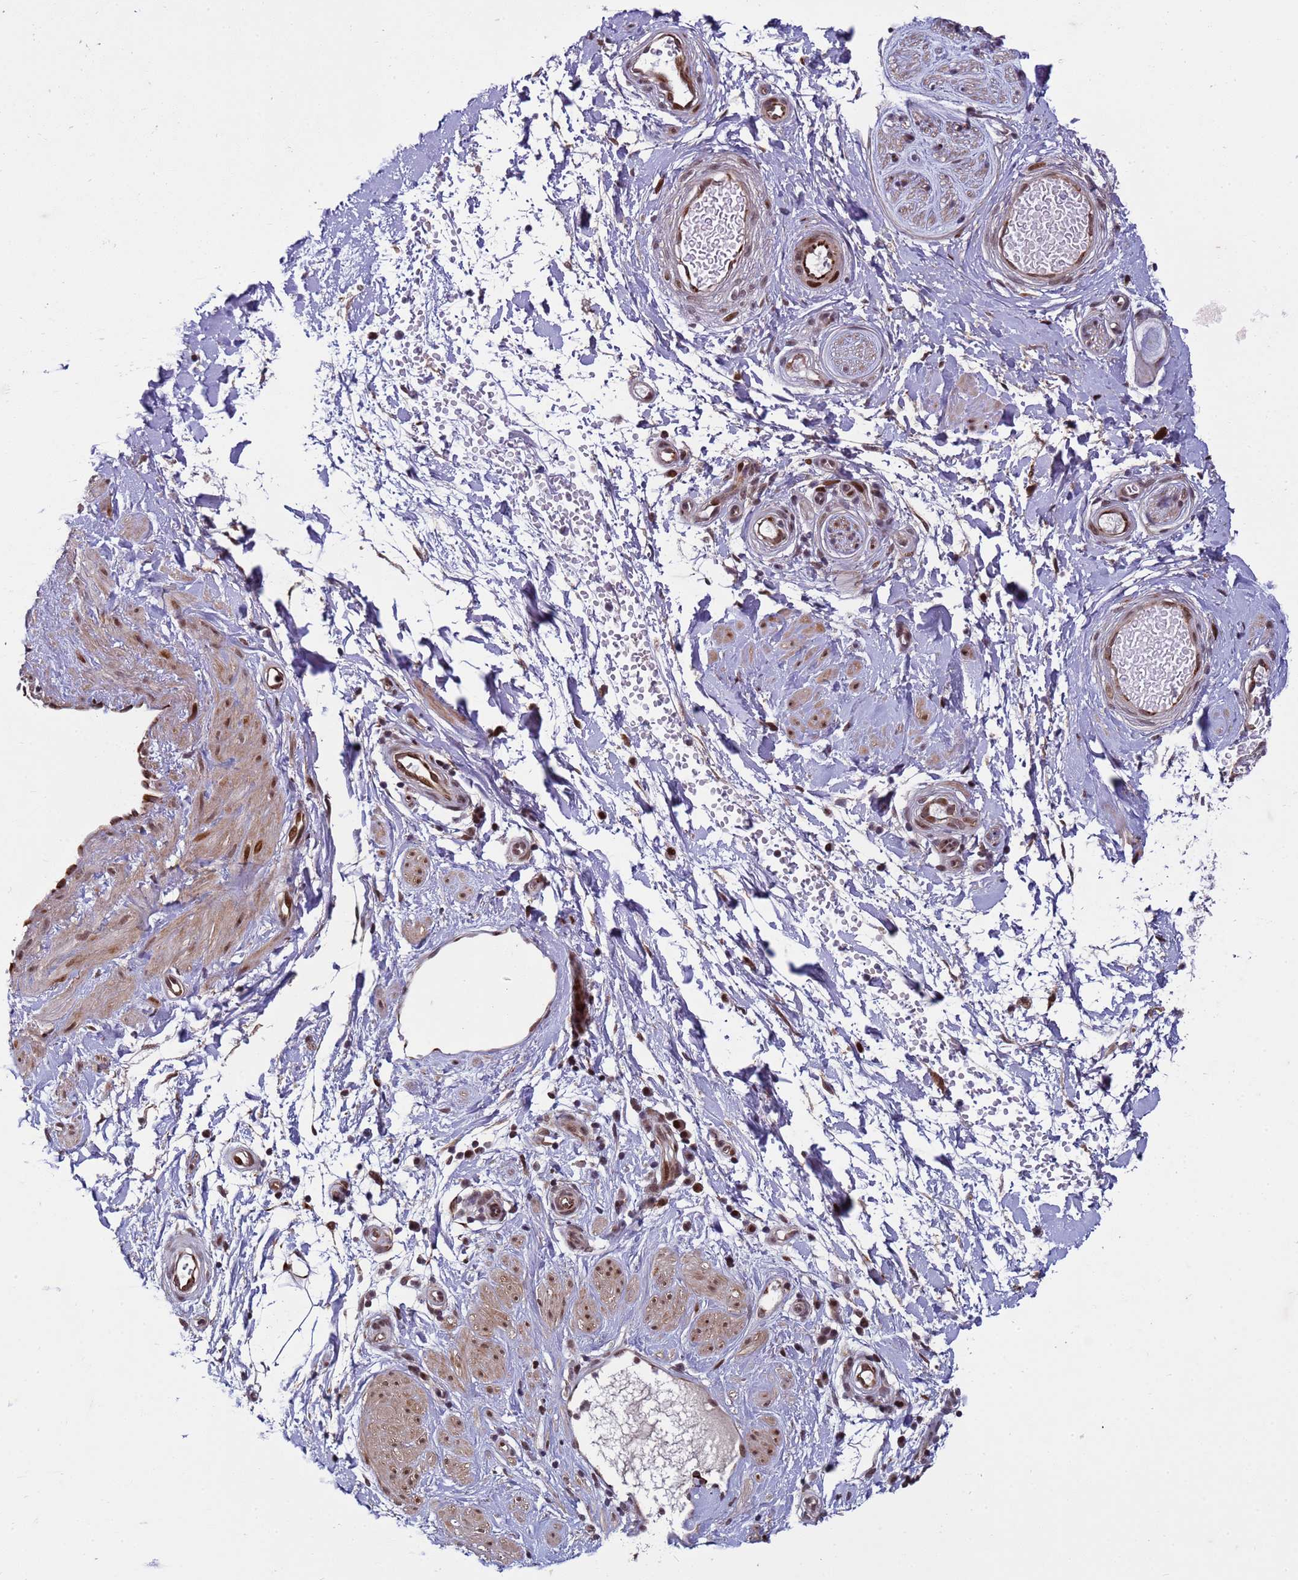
{"staining": {"intensity": "negative", "quantity": "none", "location": "none"}, "tissue": "adipose tissue", "cell_type": "Adipocytes", "image_type": "normal", "snomed": [{"axis": "morphology", "description": "Normal tissue, NOS"}, {"axis": "topography", "description": "Soft tissue"}, {"axis": "topography", "description": "Adipose tissue"}, {"axis": "topography", "description": "Vascular tissue"}, {"axis": "topography", "description": "Peripheral nerve tissue"}], "caption": "Immunohistochemistry image of benign adipose tissue: human adipose tissue stained with DAB reveals no significant protein expression in adipocytes. (DAB (3,3'-diaminobenzidine) IHC with hematoxylin counter stain).", "gene": "SHC3", "patient": {"sex": "male", "age": 74}}